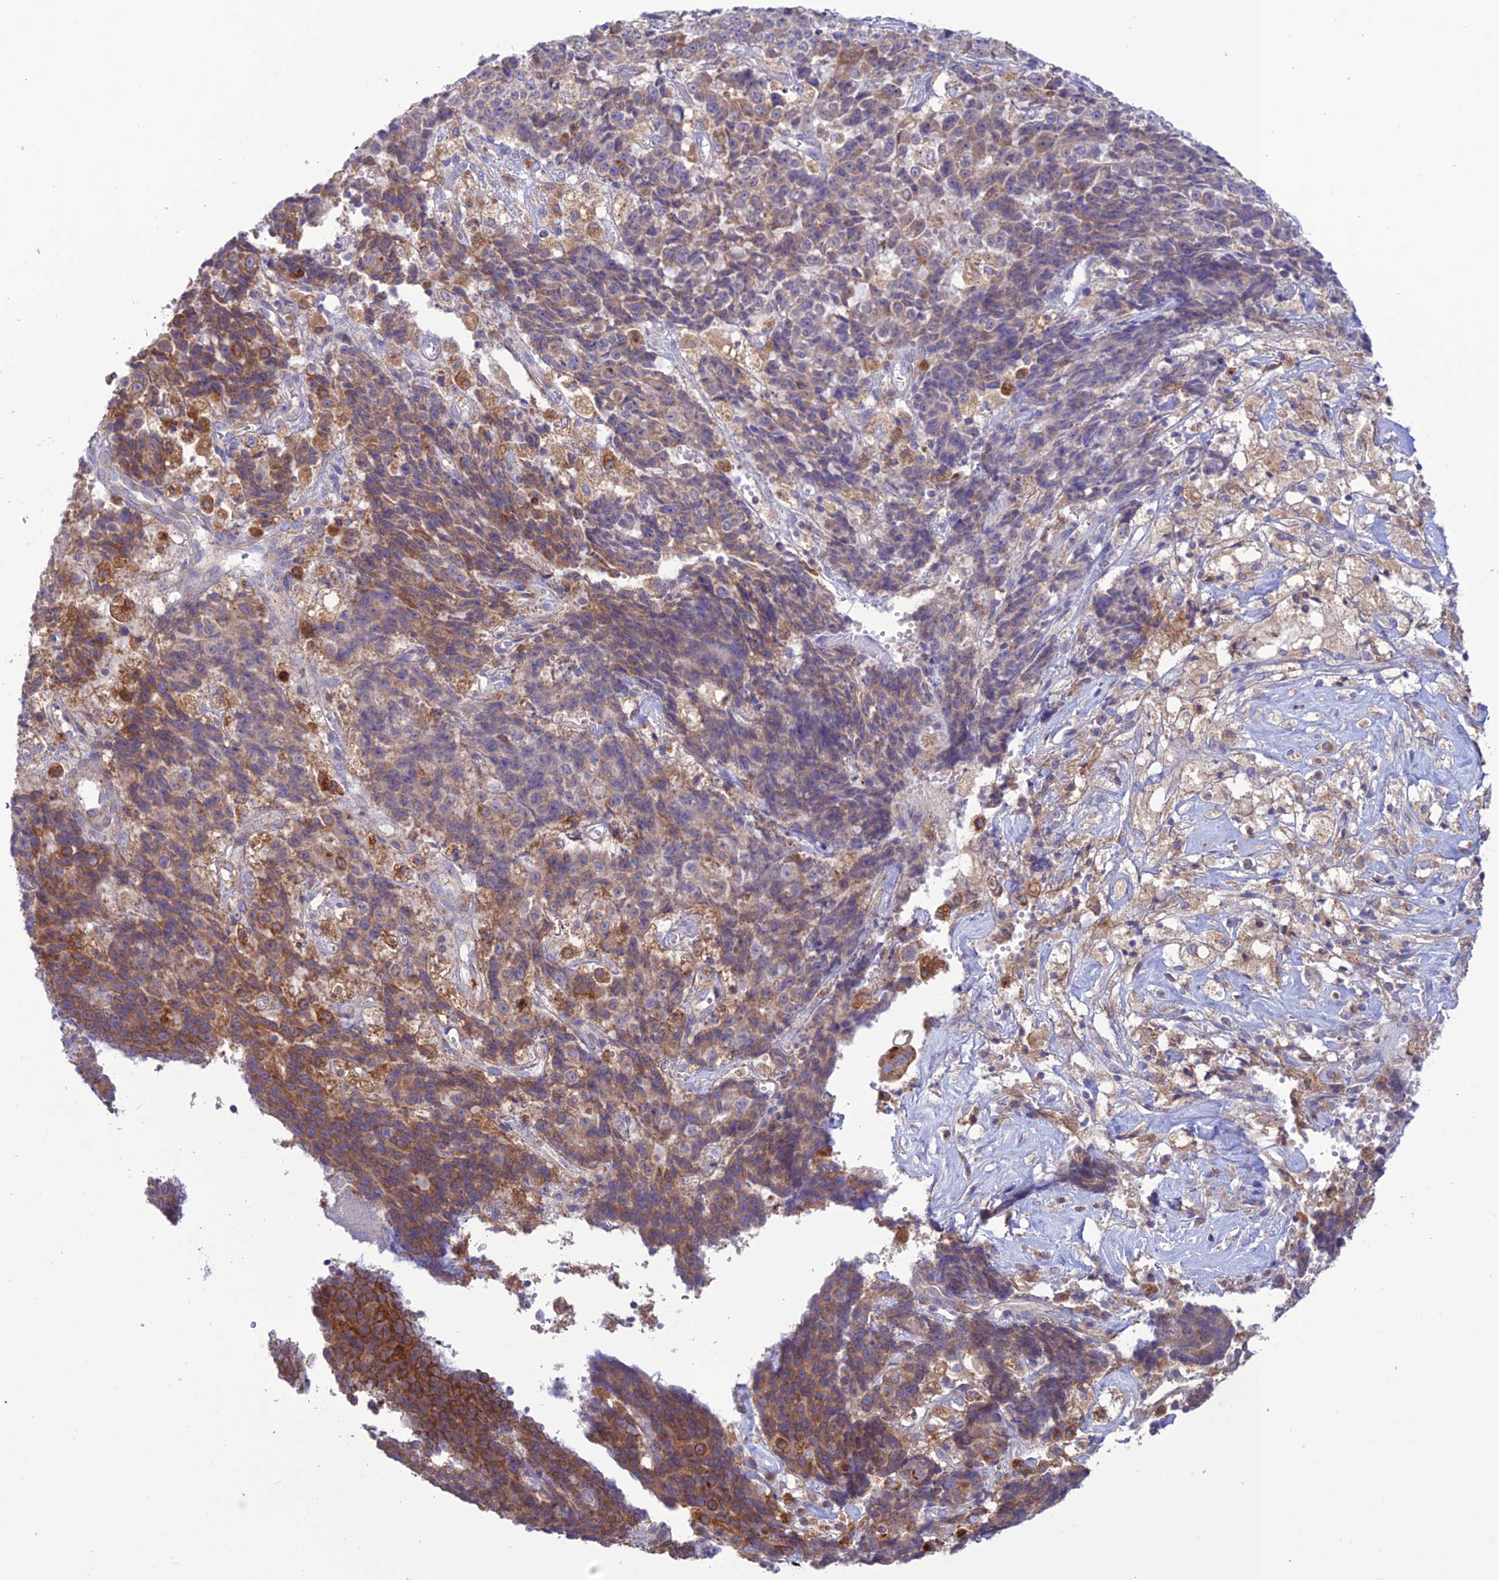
{"staining": {"intensity": "moderate", "quantity": "25%-75%", "location": "cytoplasmic/membranous"}, "tissue": "ovarian cancer", "cell_type": "Tumor cells", "image_type": "cancer", "snomed": [{"axis": "morphology", "description": "Carcinoma, endometroid"}, {"axis": "topography", "description": "Ovary"}], "caption": "Protein staining by immunohistochemistry exhibits moderate cytoplasmic/membranous expression in approximately 25%-75% of tumor cells in ovarian cancer (endometroid carcinoma).", "gene": "CLCN7", "patient": {"sex": "female", "age": 42}}